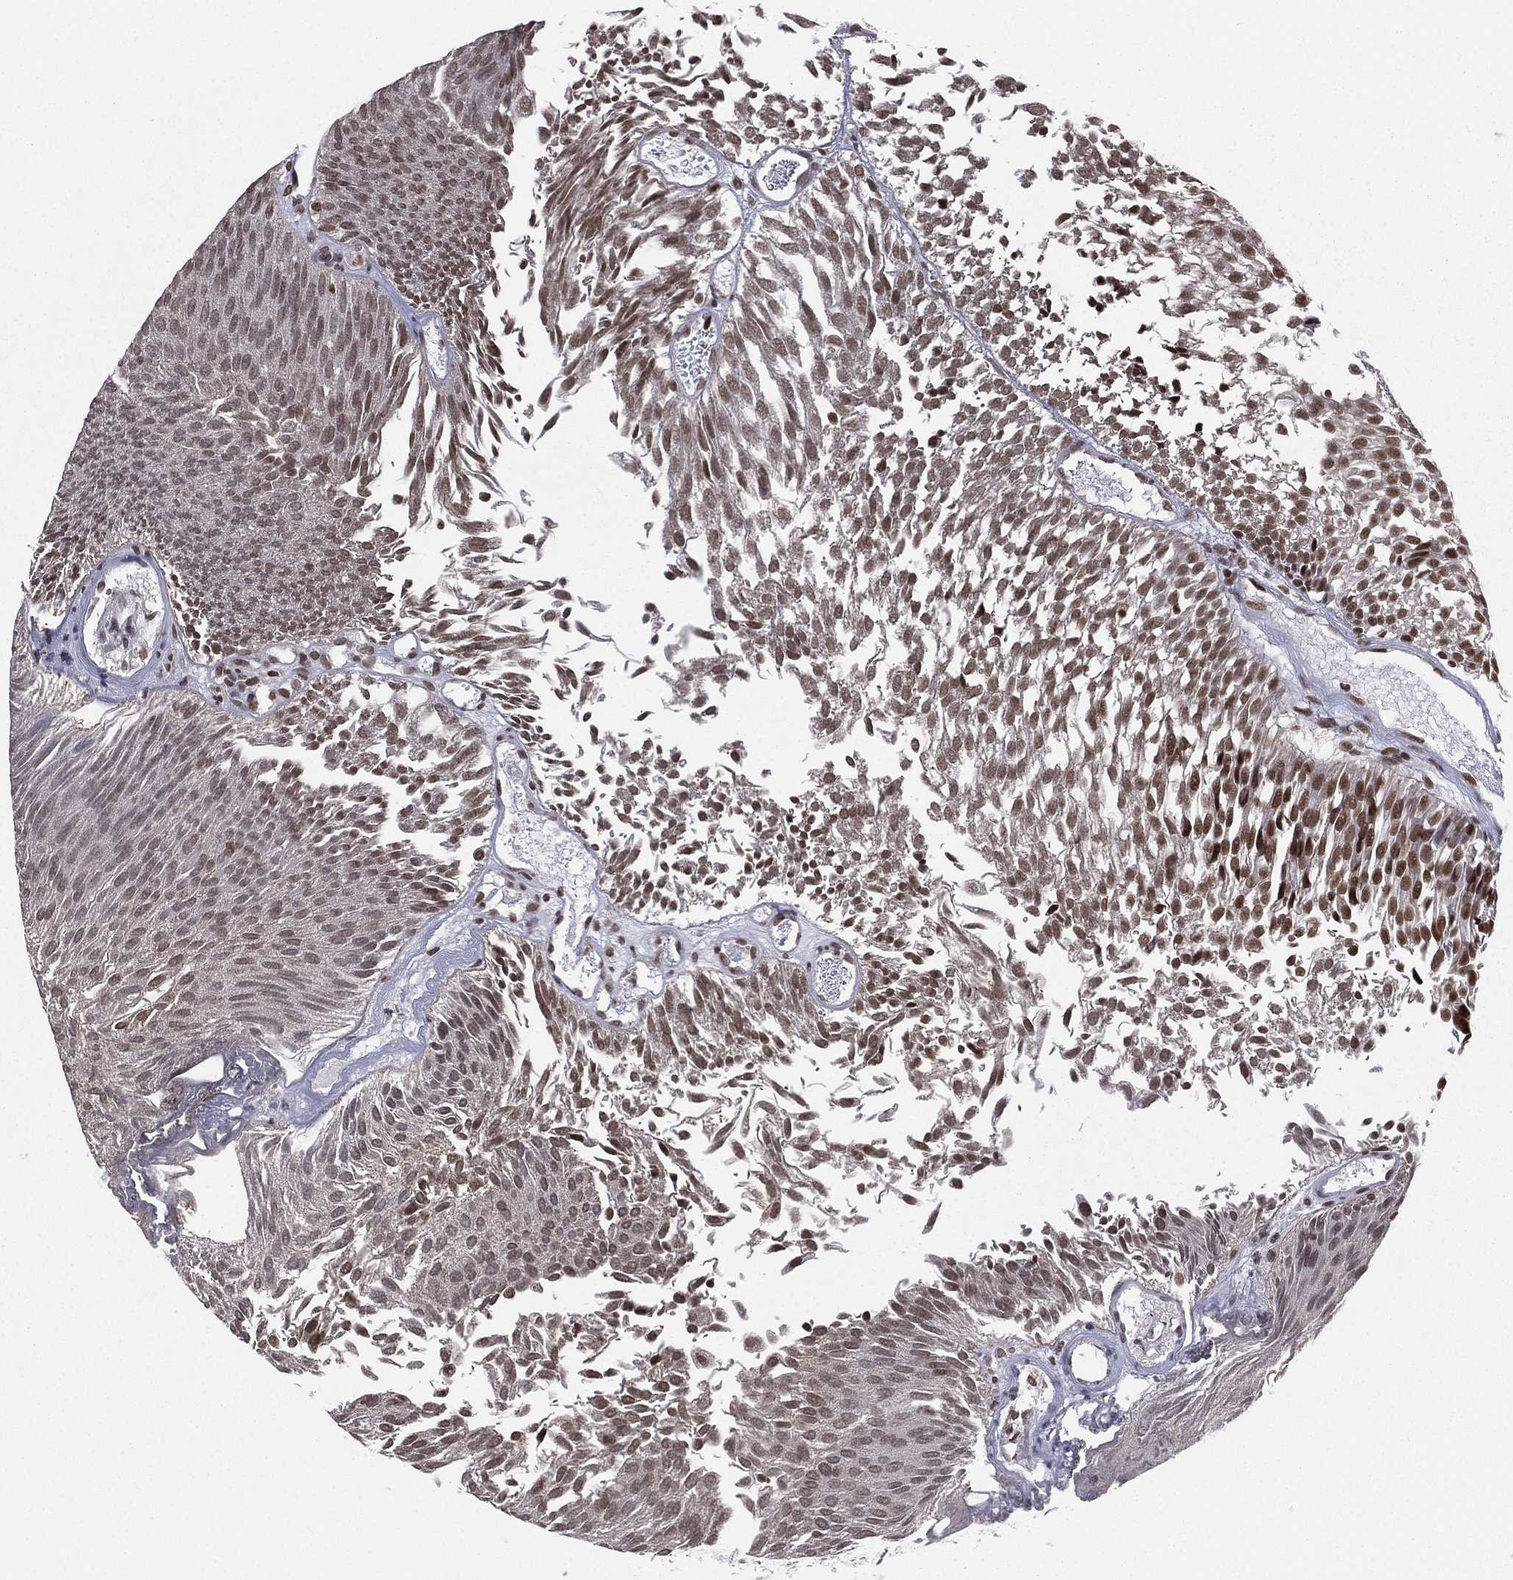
{"staining": {"intensity": "moderate", "quantity": ">75%", "location": "nuclear"}, "tissue": "urothelial cancer", "cell_type": "Tumor cells", "image_type": "cancer", "snomed": [{"axis": "morphology", "description": "Urothelial carcinoma, Low grade"}, {"axis": "topography", "description": "Urinary bladder"}], "caption": "Tumor cells reveal medium levels of moderate nuclear expression in about >75% of cells in urothelial cancer.", "gene": "RFX7", "patient": {"sex": "male", "age": 52}}